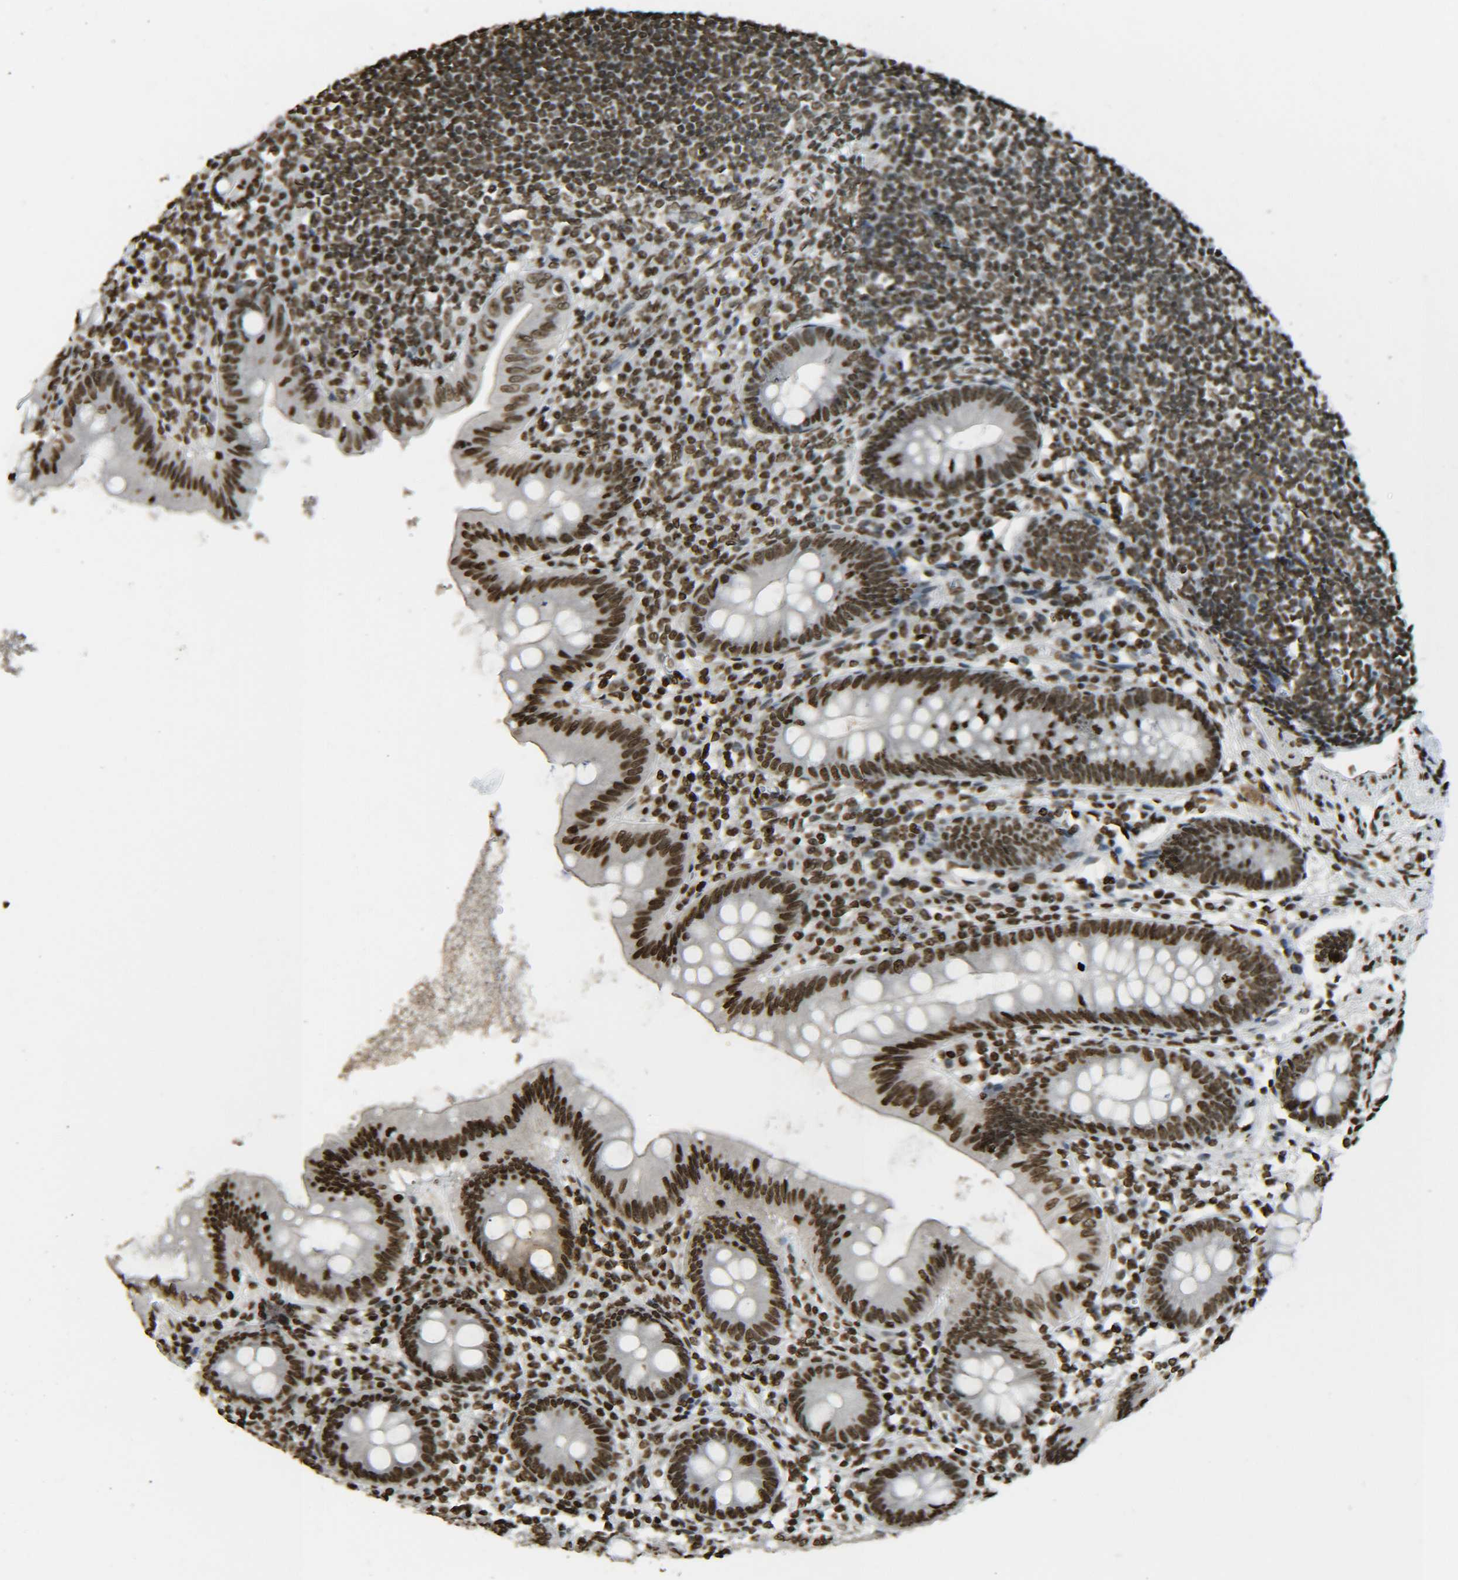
{"staining": {"intensity": "strong", "quantity": ">75%", "location": "nuclear"}, "tissue": "appendix", "cell_type": "Glandular cells", "image_type": "normal", "snomed": [{"axis": "morphology", "description": "Normal tissue, NOS"}, {"axis": "topography", "description": "Appendix"}], "caption": "High-power microscopy captured an immunohistochemistry photomicrograph of normal appendix, revealing strong nuclear expression in approximately >75% of glandular cells.", "gene": "H4C16", "patient": {"sex": "male", "age": 56}}